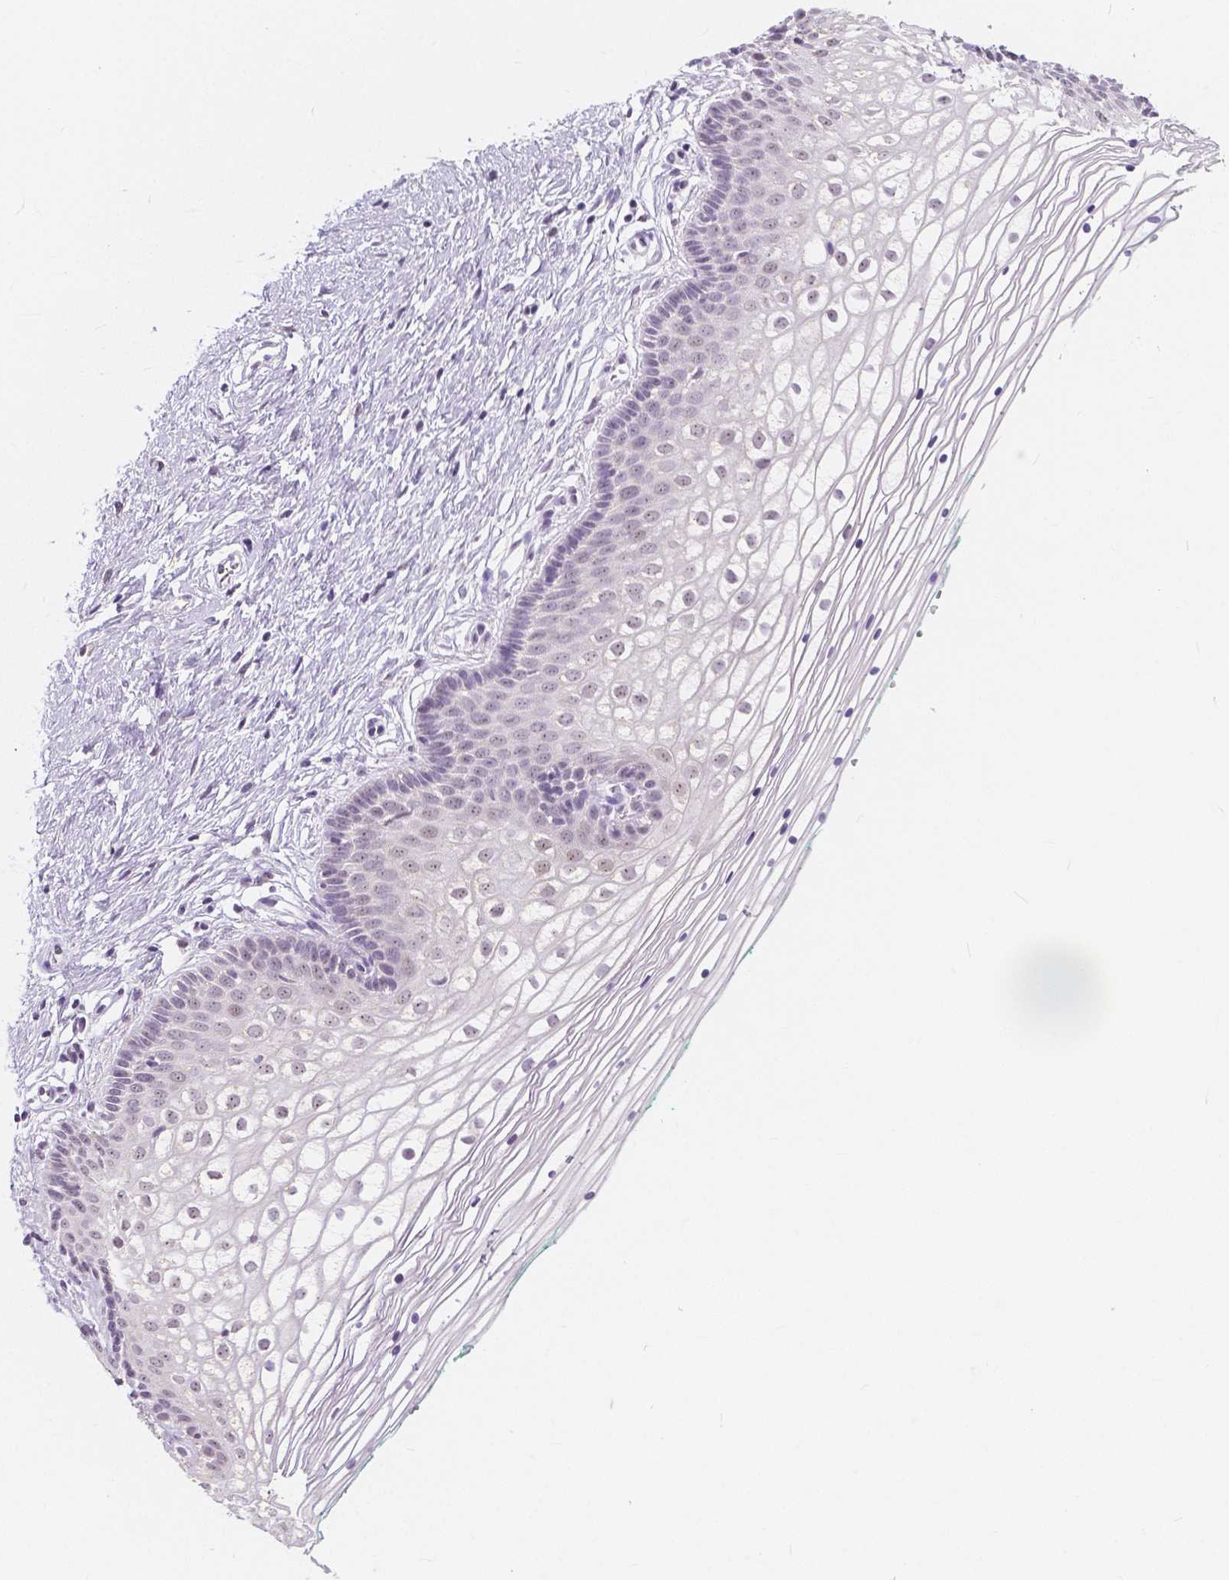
{"staining": {"intensity": "negative", "quantity": "none", "location": "none"}, "tissue": "vagina", "cell_type": "Squamous epithelial cells", "image_type": "normal", "snomed": [{"axis": "morphology", "description": "Normal tissue, NOS"}, {"axis": "topography", "description": "Vagina"}], "caption": "The immunohistochemistry histopathology image has no significant positivity in squamous epithelial cells of vagina.", "gene": "NOLC1", "patient": {"sex": "female", "age": 36}}